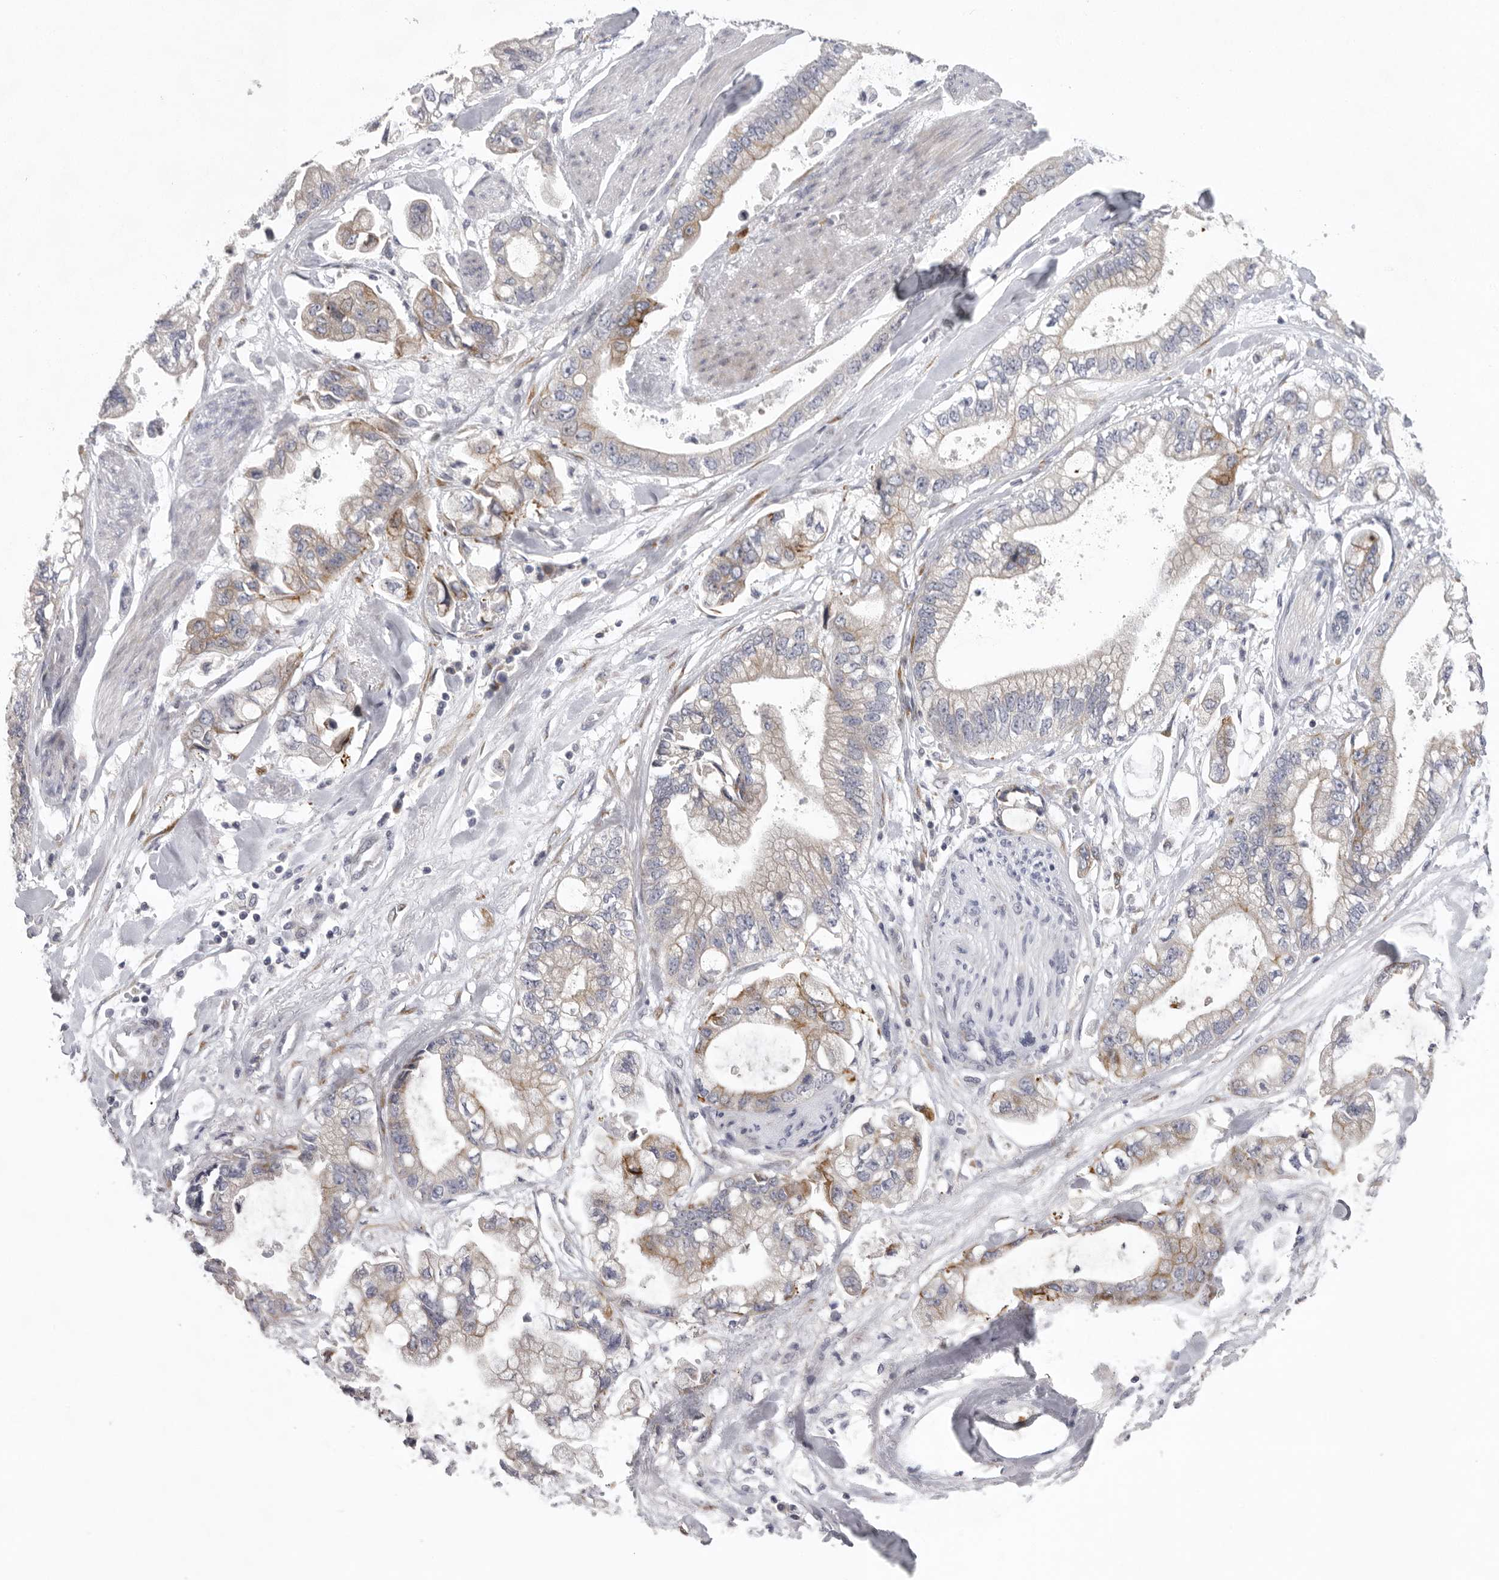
{"staining": {"intensity": "moderate", "quantity": "25%-75%", "location": "cytoplasmic/membranous"}, "tissue": "stomach cancer", "cell_type": "Tumor cells", "image_type": "cancer", "snomed": [{"axis": "morphology", "description": "Normal tissue, NOS"}, {"axis": "morphology", "description": "Adenocarcinoma, NOS"}, {"axis": "topography", "description": "Stomach"}], "caption": "Stomach adenocarcinoma stained for a protein reveals moderate cytoplasmic/membranous positivity in tumor cells.", "gene": "USP24", "patient": {"sex": "male", "age": 62}}